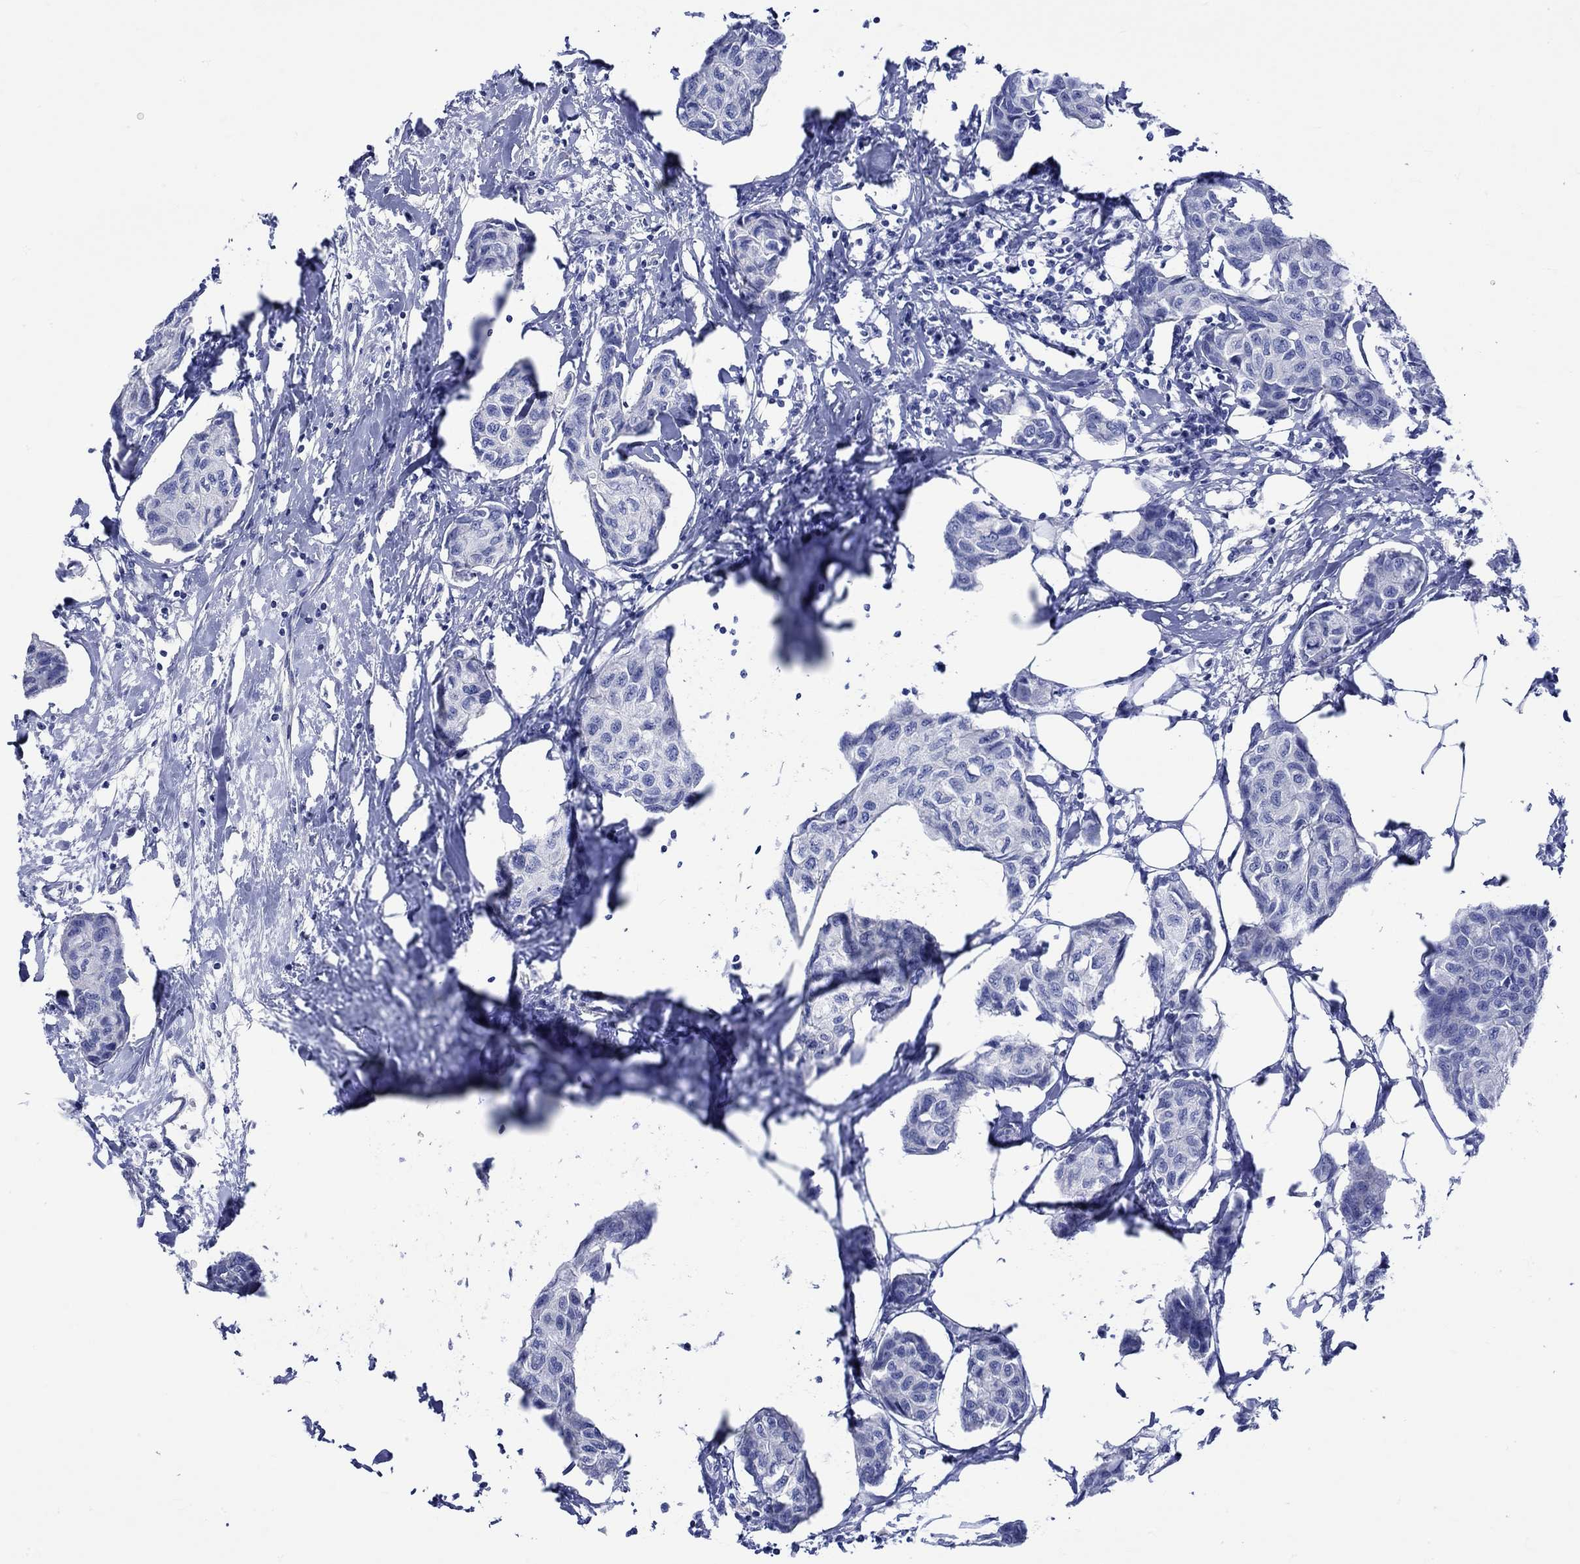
{"staining": {"intensity": "negative", "quantity": "none", "location": "none"}, "tissue": "breast cancer", "cell_type": "Tumor cells", "image_type": "cancer", "snomed": [{"axis": "morphology", "description": "Duct carcinoma"}, {"axis": "topography", "description": "Breast"}], "caption": "Immunohistochemistry (IHC) of human breast intraductal carcinoma shows no positivity in tumor cells.", "gene": "HARBI1", "patient": {"sex": "female", "age": 80}}